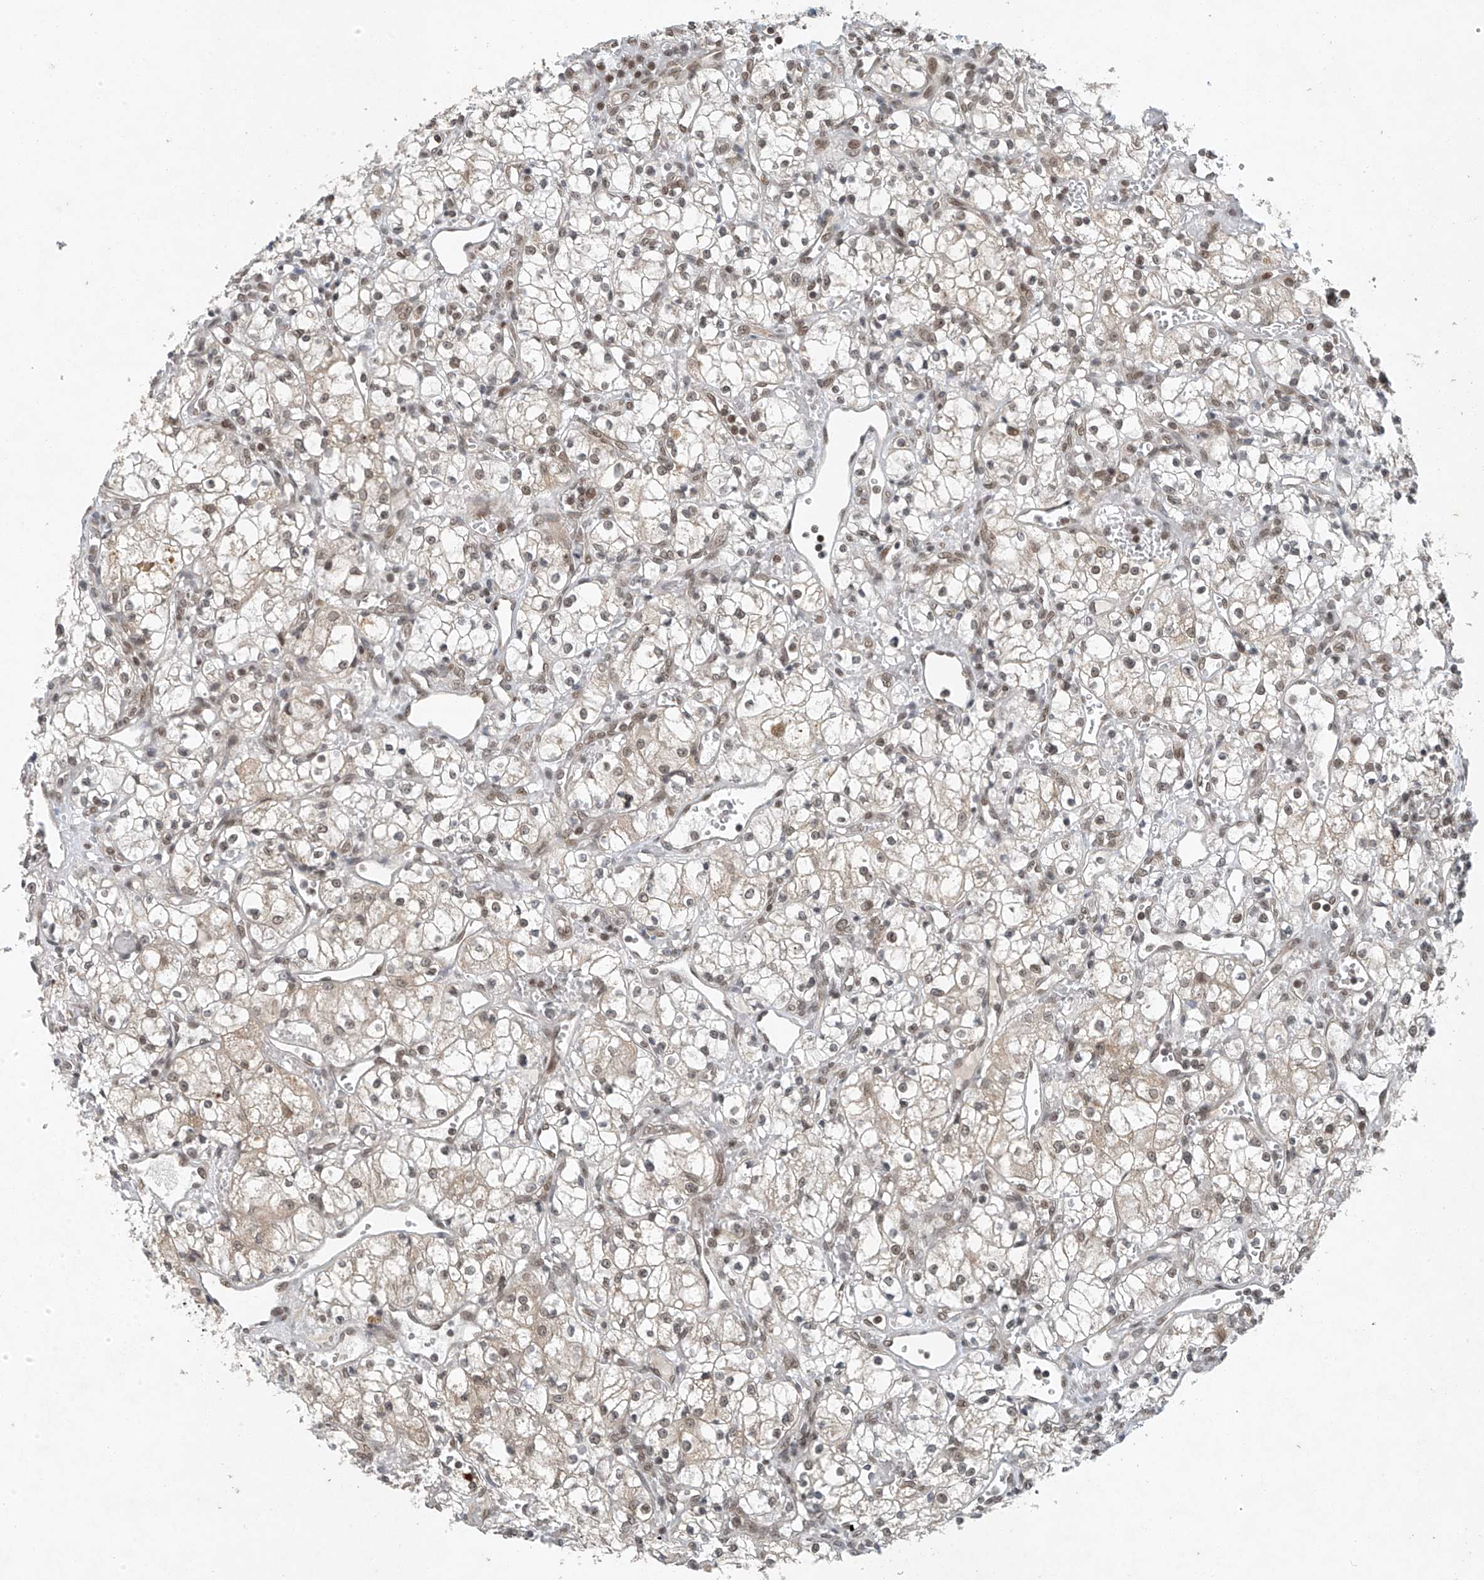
{"staining": {"intensity": "weak", "quantity": "25%-75%", "location": "nuclear"}, "tissue": "renal cancer", "cell_type": "Tumor cells", "image_type": "cancer", "snomed": [{"axis": "morphology", "description": "Adenocarcinoma, NOS"}, {"axis": "topography", "description": "Kidney"}], "caption": "Immunohistochemistry staining of adenocarcinoma (renal), which shows low levels of weak nuclear expression in approximately 25%-75% of tumor cells indicating weak nuclear protein expression. The staining was performed using DAB (brown) for protein detection and nuclei were counterstained in hematoxylin (blue).", "gene": "TAF8", "patient": {"sex": "male", "age": 59}}